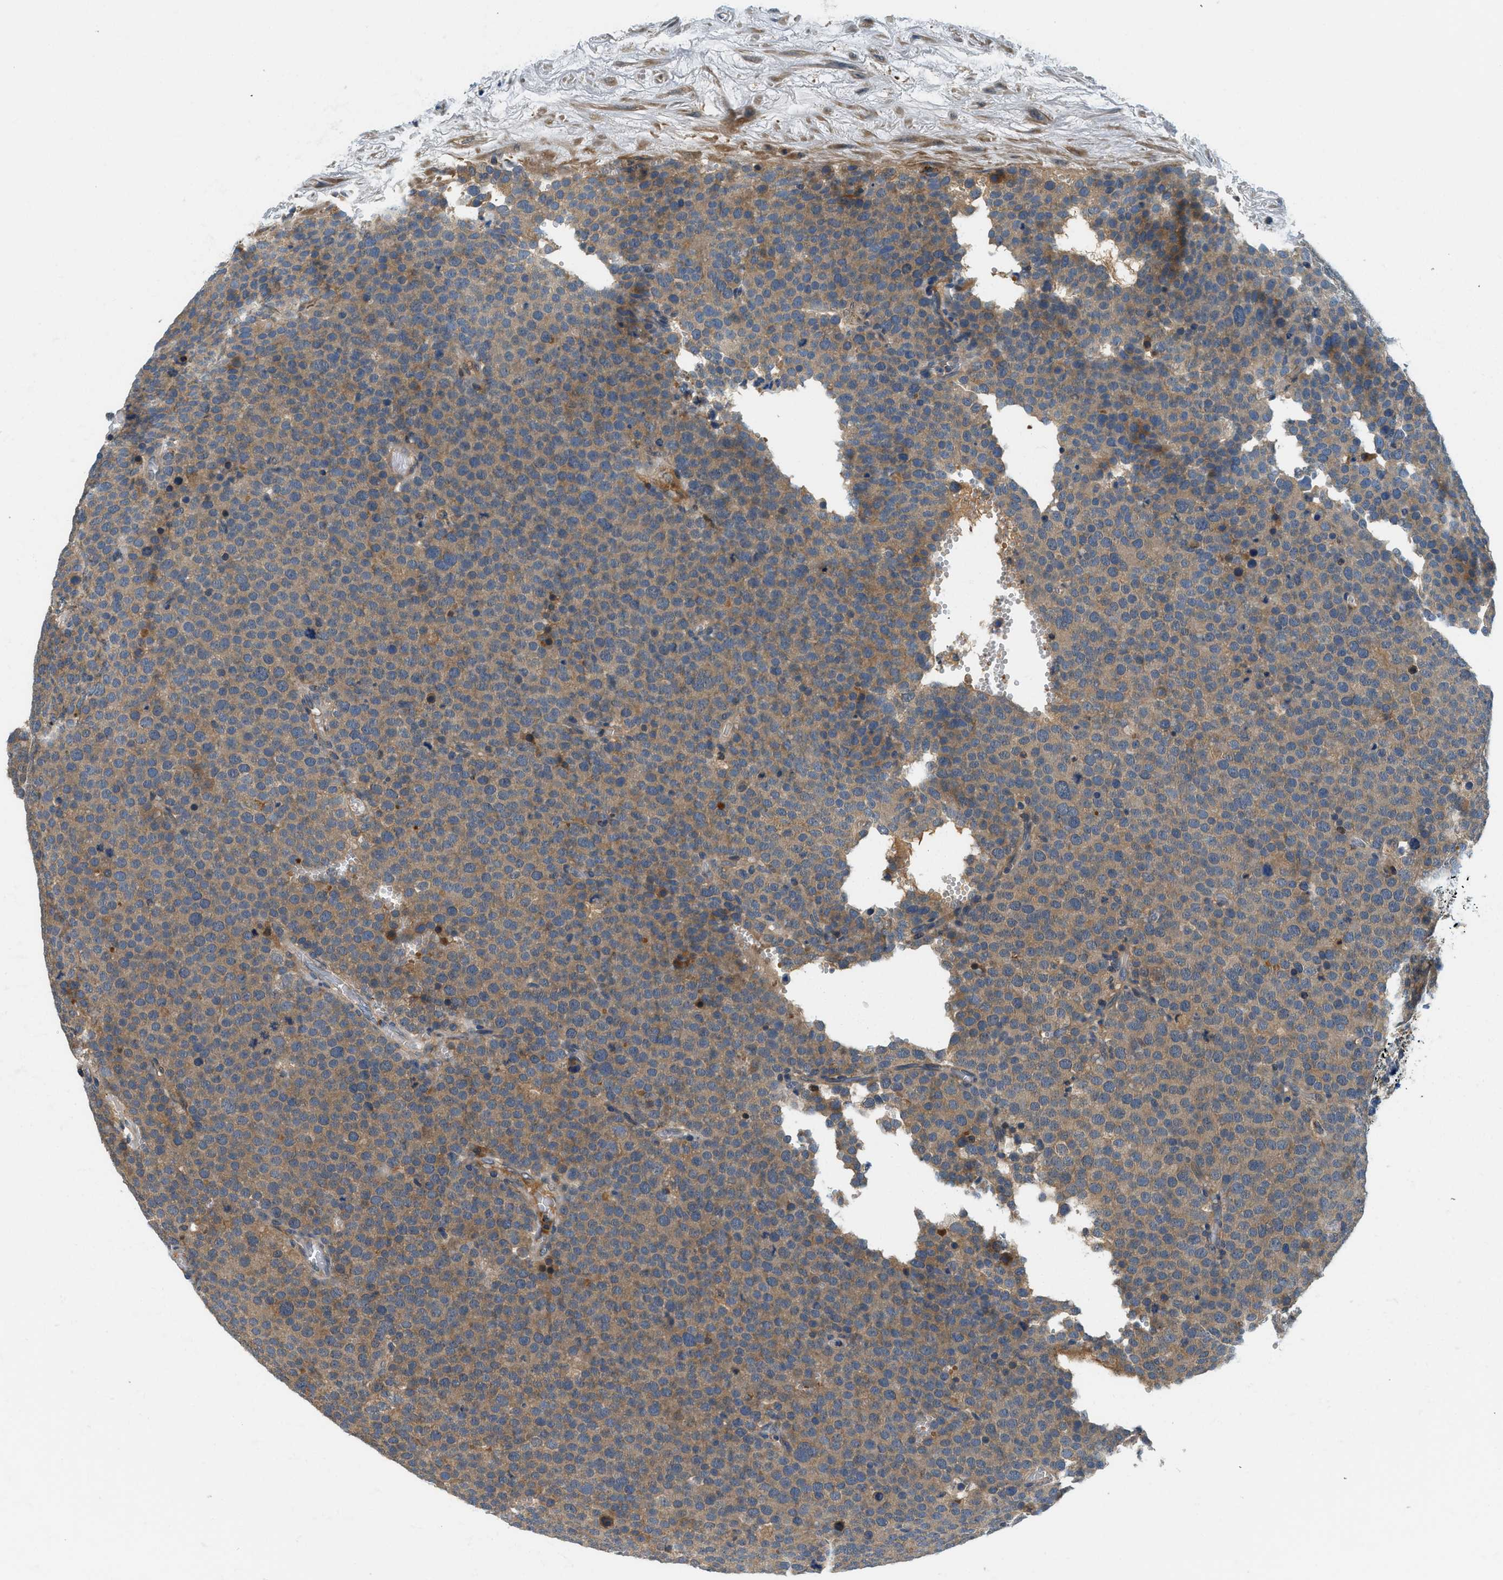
{"staining": {"intensity": "moderate", "quantity": ">75%", "location": "cytoplasmic/membranous"}, "tissue": "testis cancer", "cell_type": "Tumor cells", "image_type": "cancer", "snomed": [{"axis": "morphology", "description": "Normal tissue, NOS"}, {"axis": "morphology", "description": "Seminoma, NOS"}, {"axis": "topography", "description": "Testis"}], "caption": "Immunohistochemical staining of human seminoma (testis) reveals medium levels of moderate cytoplasmic/membranous expression in about >75% of tumor cells. Nuclei are stained in blue.", "gene": "KCNK1", "patient": {"sex": "male", "age": 71}}